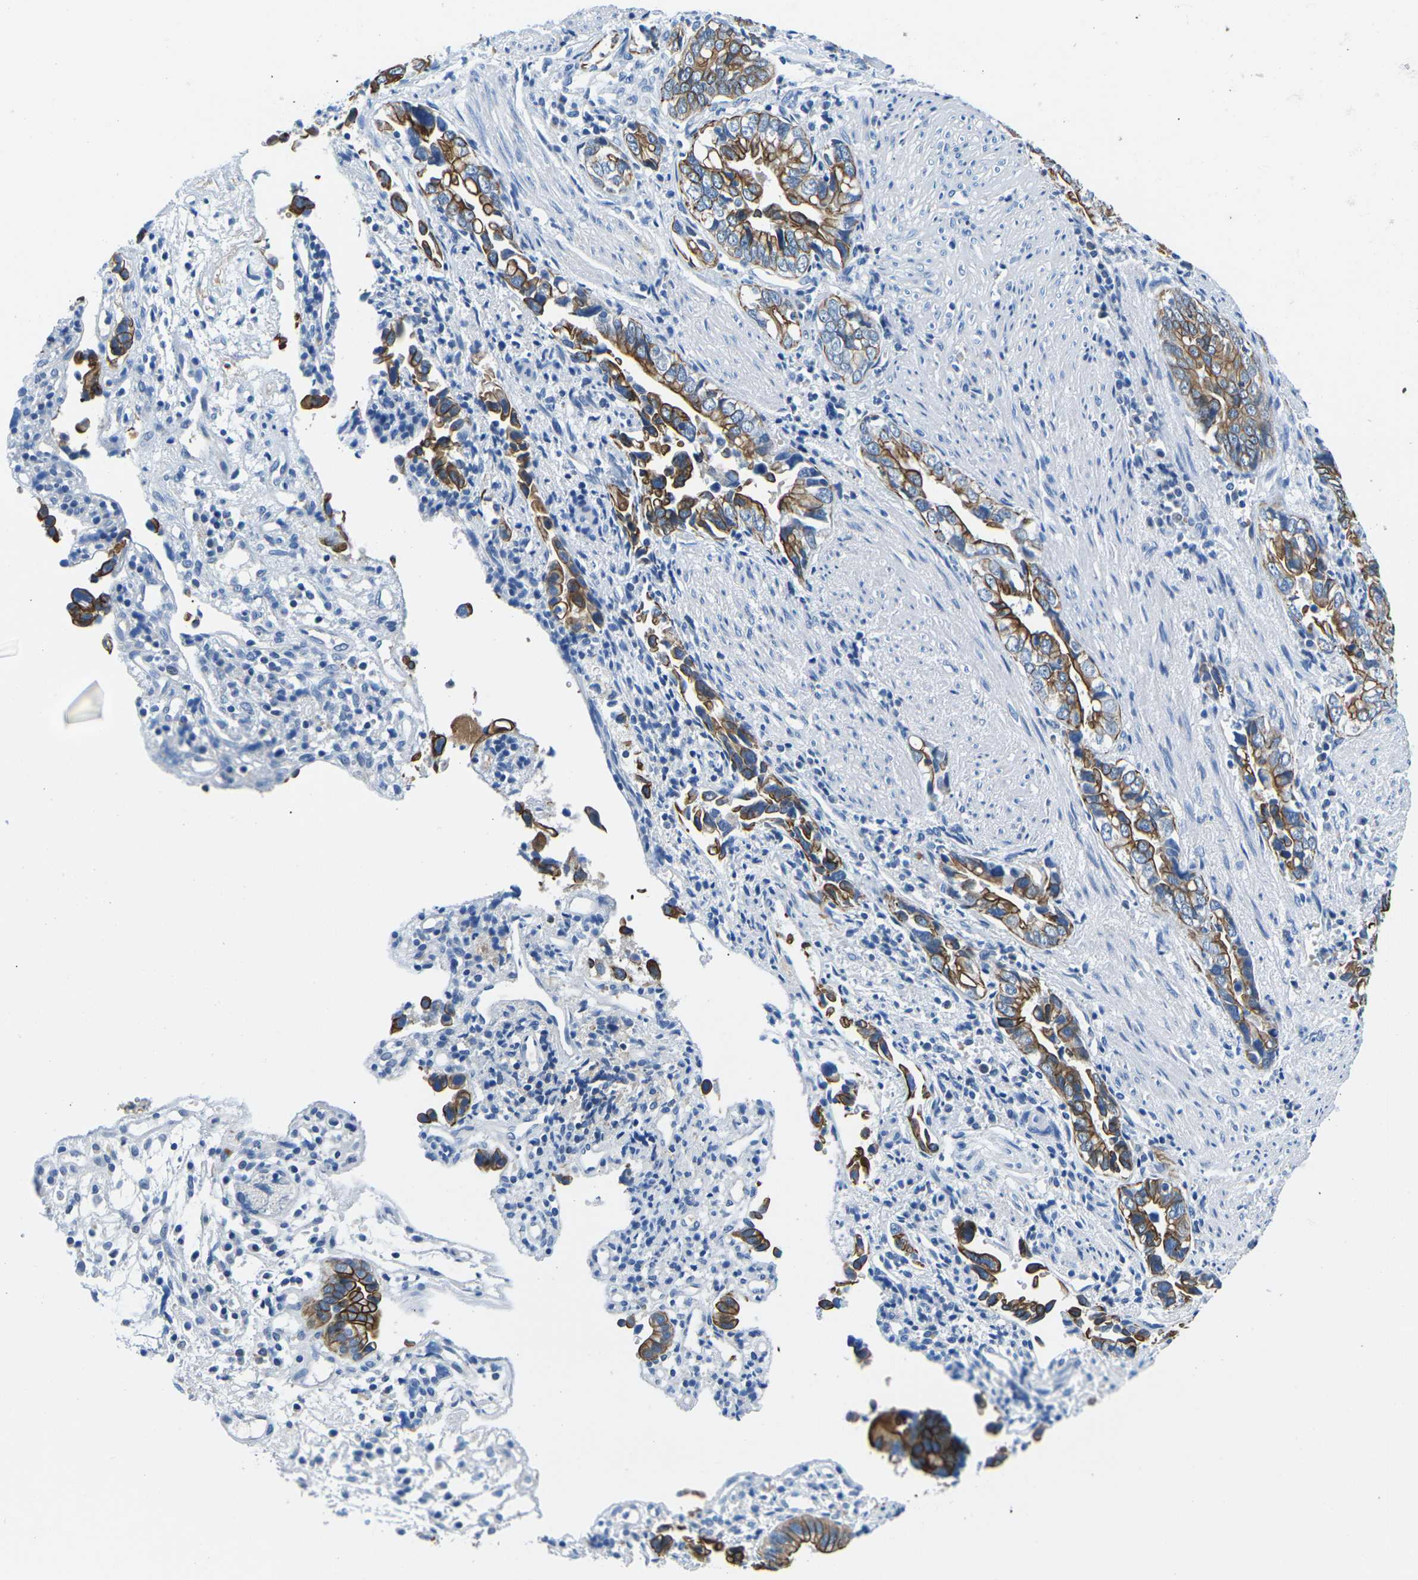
{"staining": {"intensity": "strong", "quantity": ">75%", "location": "cytoplasmic/membranous"}, "tissue": "liver cancer", "cell_type": "Tumor cells", "image_type": "cancer", "snomed": [{"axis": "morphology", "description": "Cholangiocarcinoma"}, {"axis": "topography", "description": "Liver"}], "caption": "A high amount of strong cytoplasmic/membranous staining is present in approximately >75% of tumor cells in liver cancer tissue. (DAB (3,3'-diaminobenzidine) IHC with brightfield microscopy, high magnification).", "gene": "TM6SF1", "patient": {"sex": "female", "age": 79}}